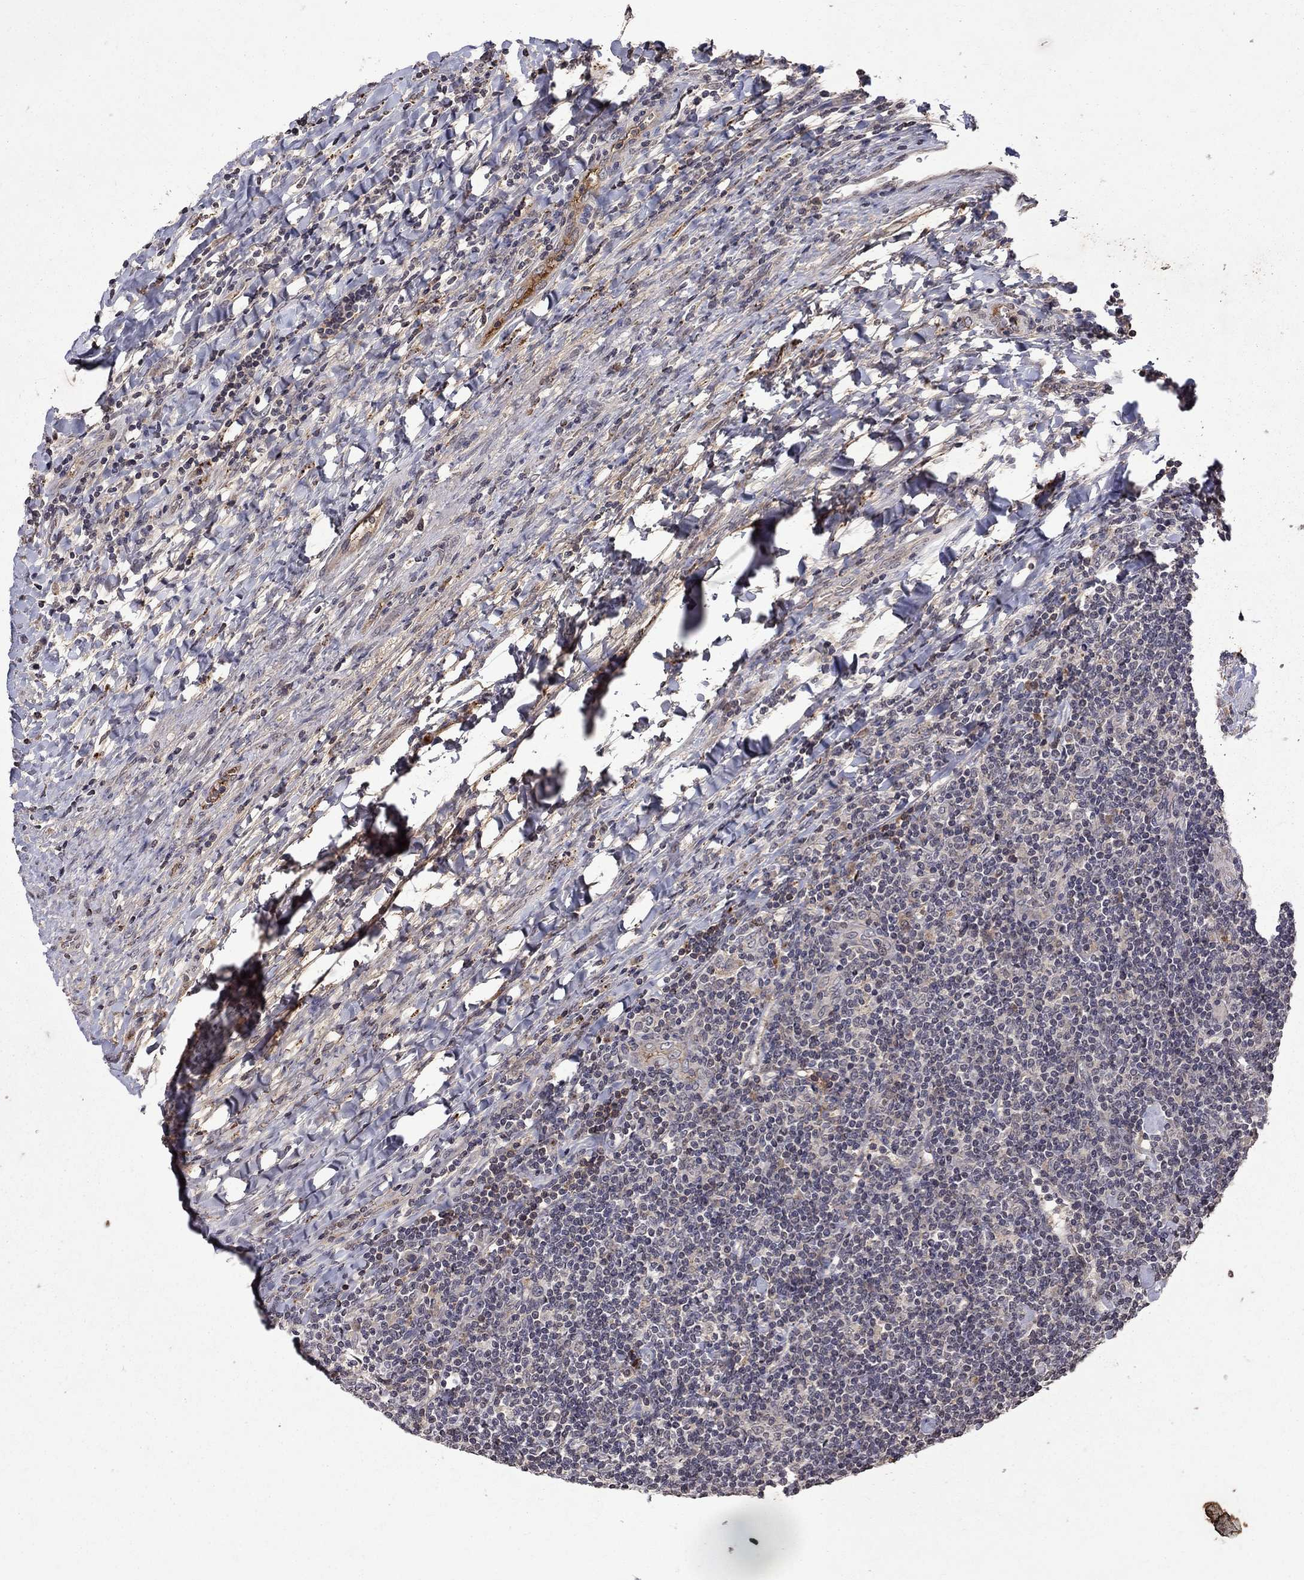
{"staining": {"intensity": "negative", "quantity": "none", "location": "none"}, "tissue": "lymphoma", "cell_type": "Tumor cells", "image_type": "cancer", "snomed": [{"axis": "morphology", "description": "Hodgkin's disease, NOS"}, {"axis": "topography", "description": "Lymph node"}], "caption": "The photomicrograph exhibits no significant staining in tumor cells of Hodgkin's disease.", "gene": "NLGN1", "patient": {"sex": "male", "age": 40}}